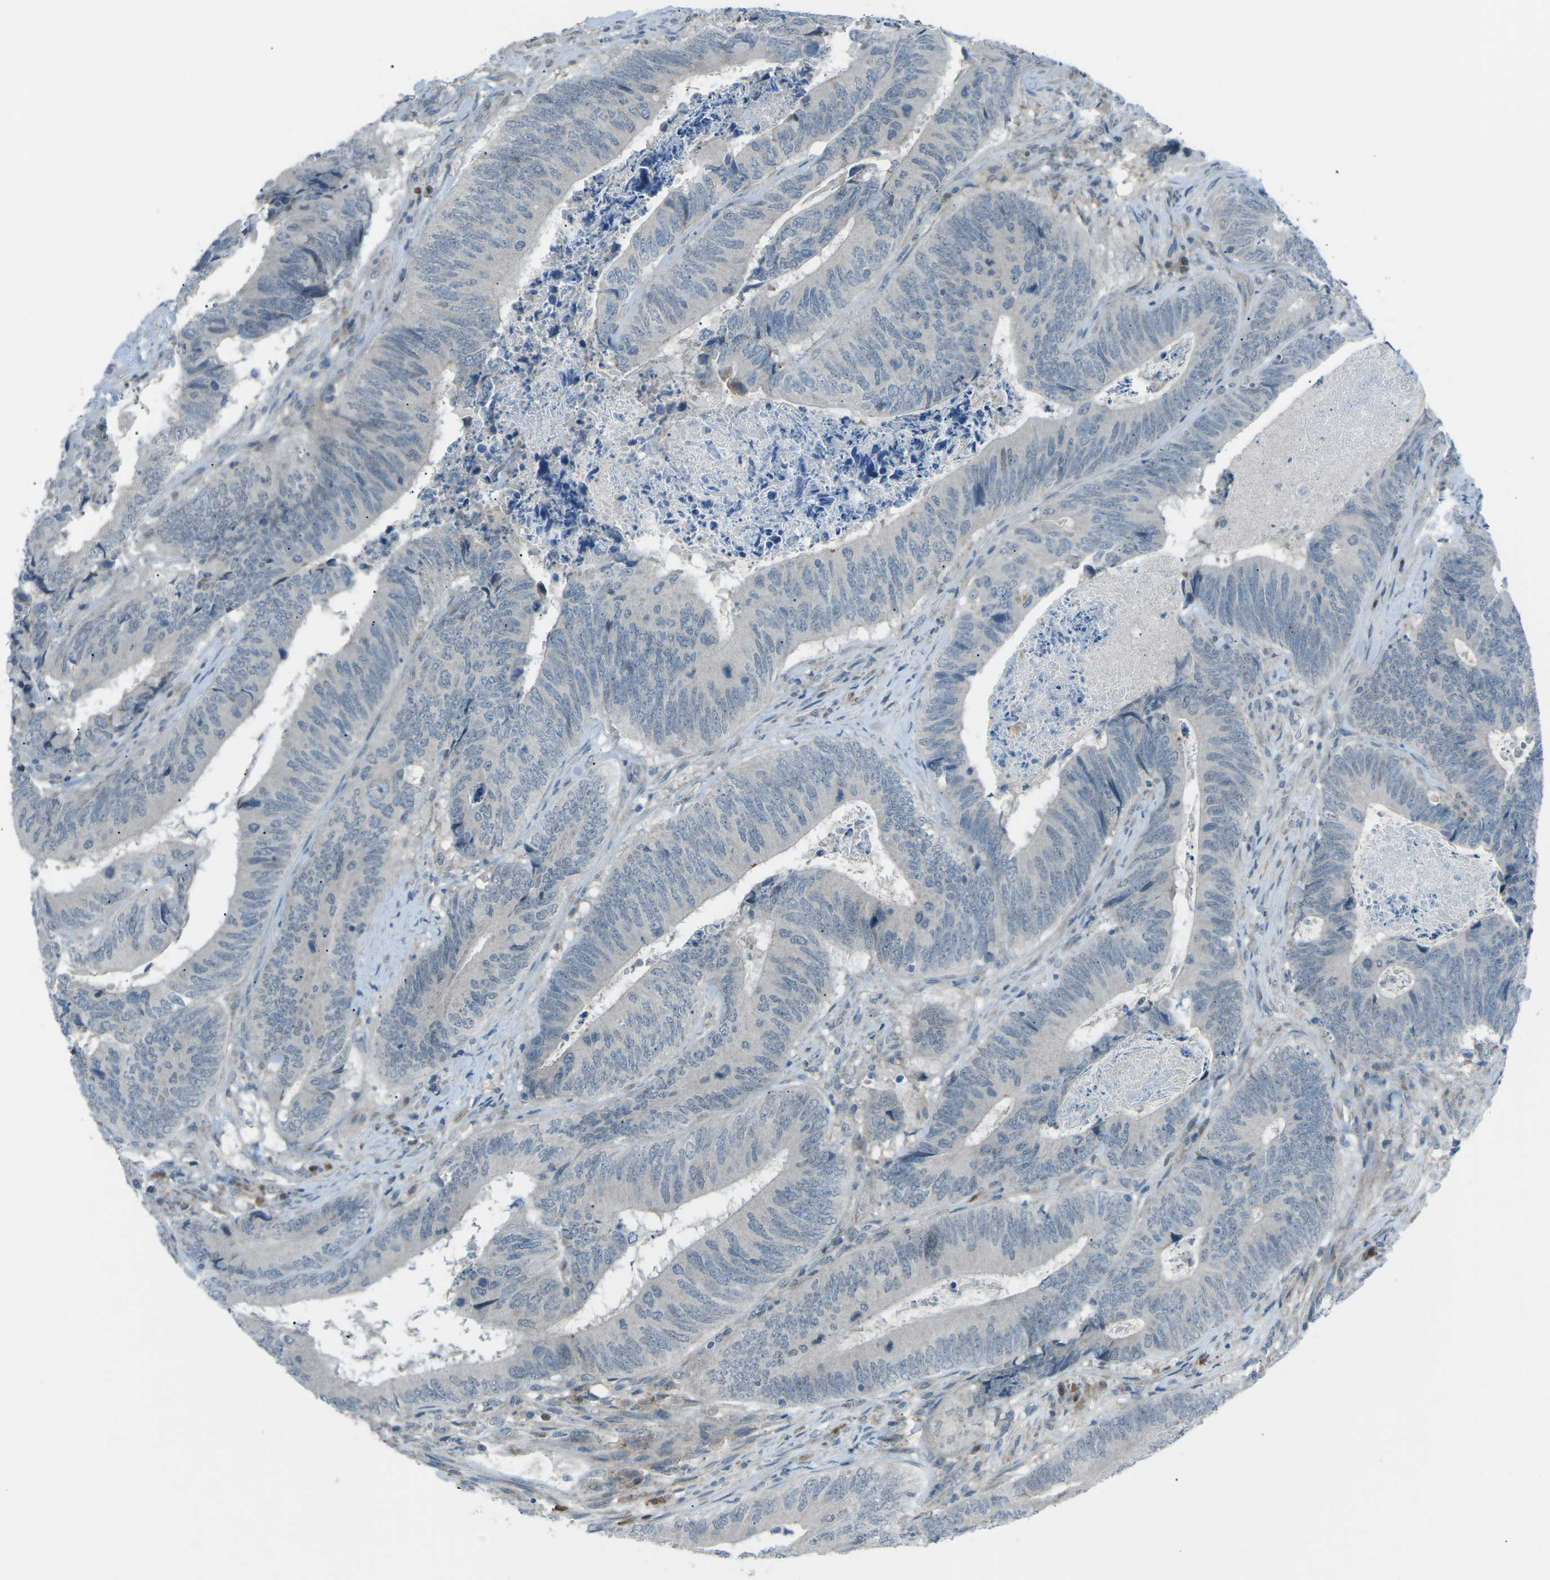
{"staining": {"intensity": "negative", "quantity": "none", "location": "none"}, "tissue": "colorectal cancer", "cell_type": "Tumor cells", "image_type": "cancer", "snomed": [{"axis": "morphology", "description": "Normal tissue, NOS"}, {"axis": "morphology", "description": "Adenocarcinoma, NOS"}, {"axis": "topography", "description": "Colon"}], "caption": "High magnification brightfield microscopy of adenocarcinoma (colorectal) stained with DAB (brown) and counterstained with hematoxylin (blue): tumor cells show no significant positivity.", "gene": "PRKCA", "patient": {"sex": "male", "age": 56}}